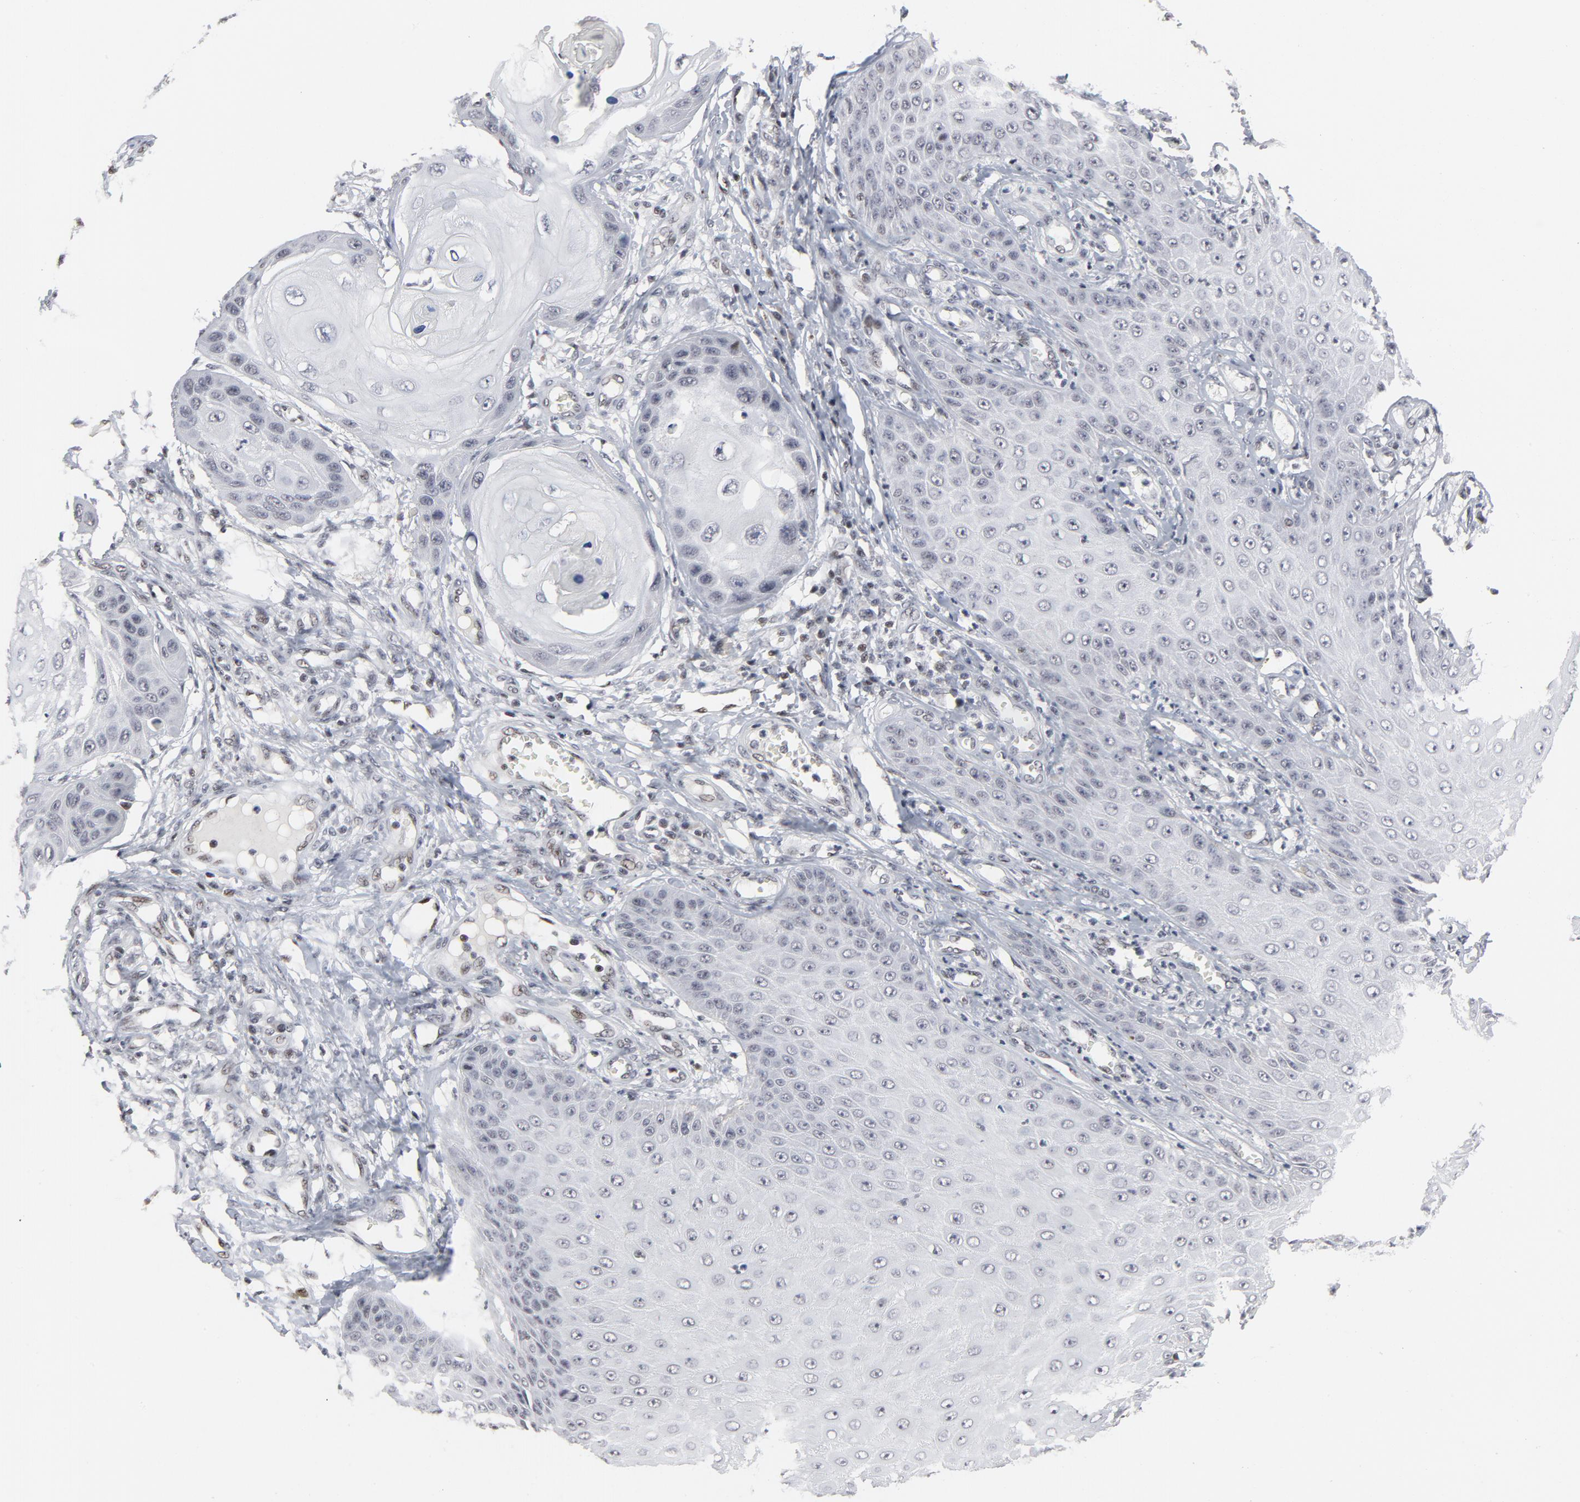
{"staining": {"intensity": "weak", "quantity": "<25%", "location": "nuclear"}, "tissue": "skin cancer", "cell_type": "Tumor cells", "image_type": "cancer", "snomed": [{"axis": "morphology", "description": "Squamous cell carcinoma, NOS"}, {"axis": "topography", "description": "Skin"}], "caption": "Skin cancer (squamous cell carcinoma) stained for a protein using immunohistochemistry exhibits no positivity tumor cells.", "gene": "GABPA", "patient": {"sex": "female", "age": 40}}